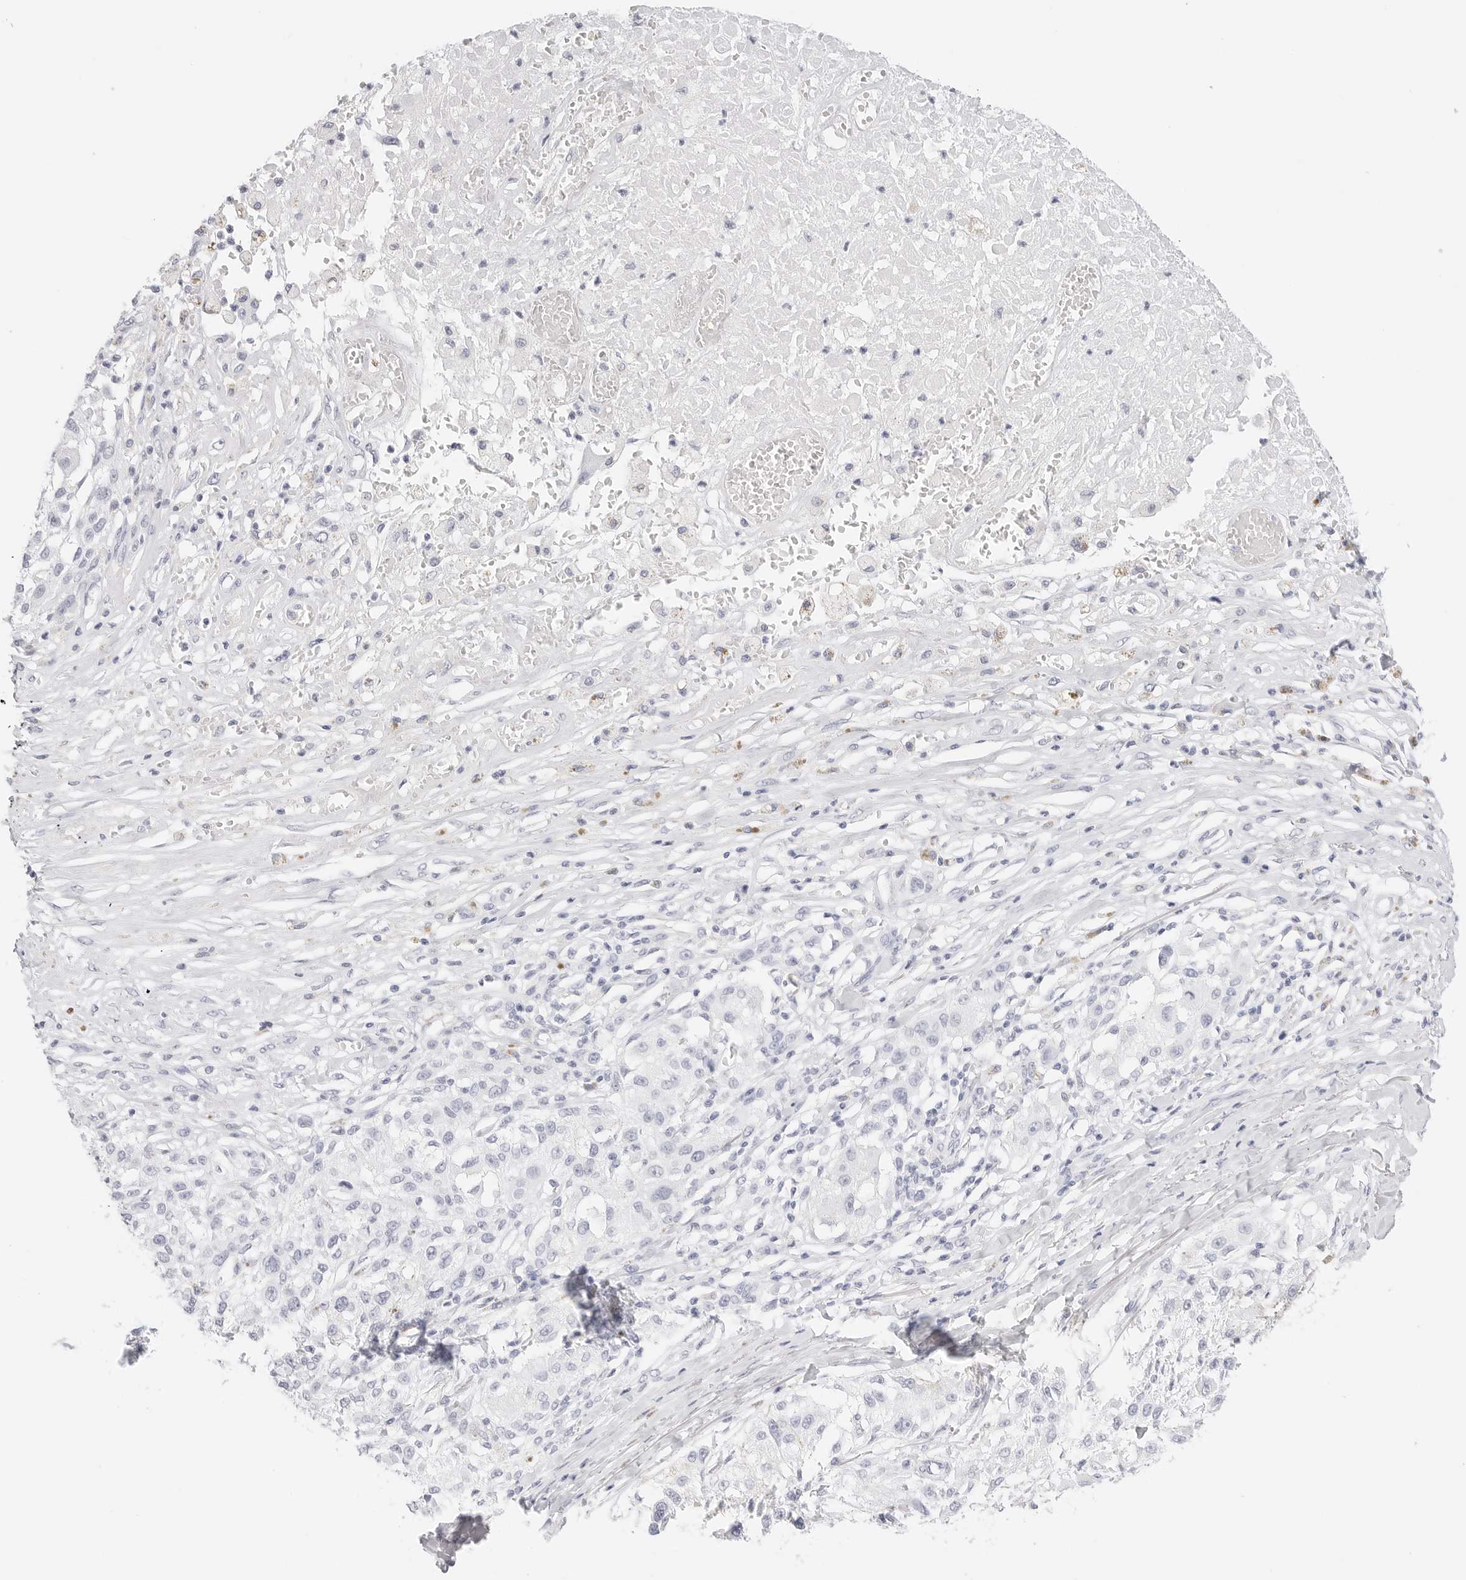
{"staining": {"intensity": "negative", "quantity": "none", "location": "none"}, "tissue": "melanoma", "cell_type": "Tumor cells", "image_type": "cancer", "snomed": [{"axis": "morphology", "description": "Necrosis, NOS"}, {"axis": "morphology", "description": "Malignant melanoma, NOS"}, {"axis": "topography", "description": "Skin"}], "caption": "There is no significant staining in tumor cells of melanoma.", "gene": "TFF2", "patient": {"sex": "female", "age": 87}}